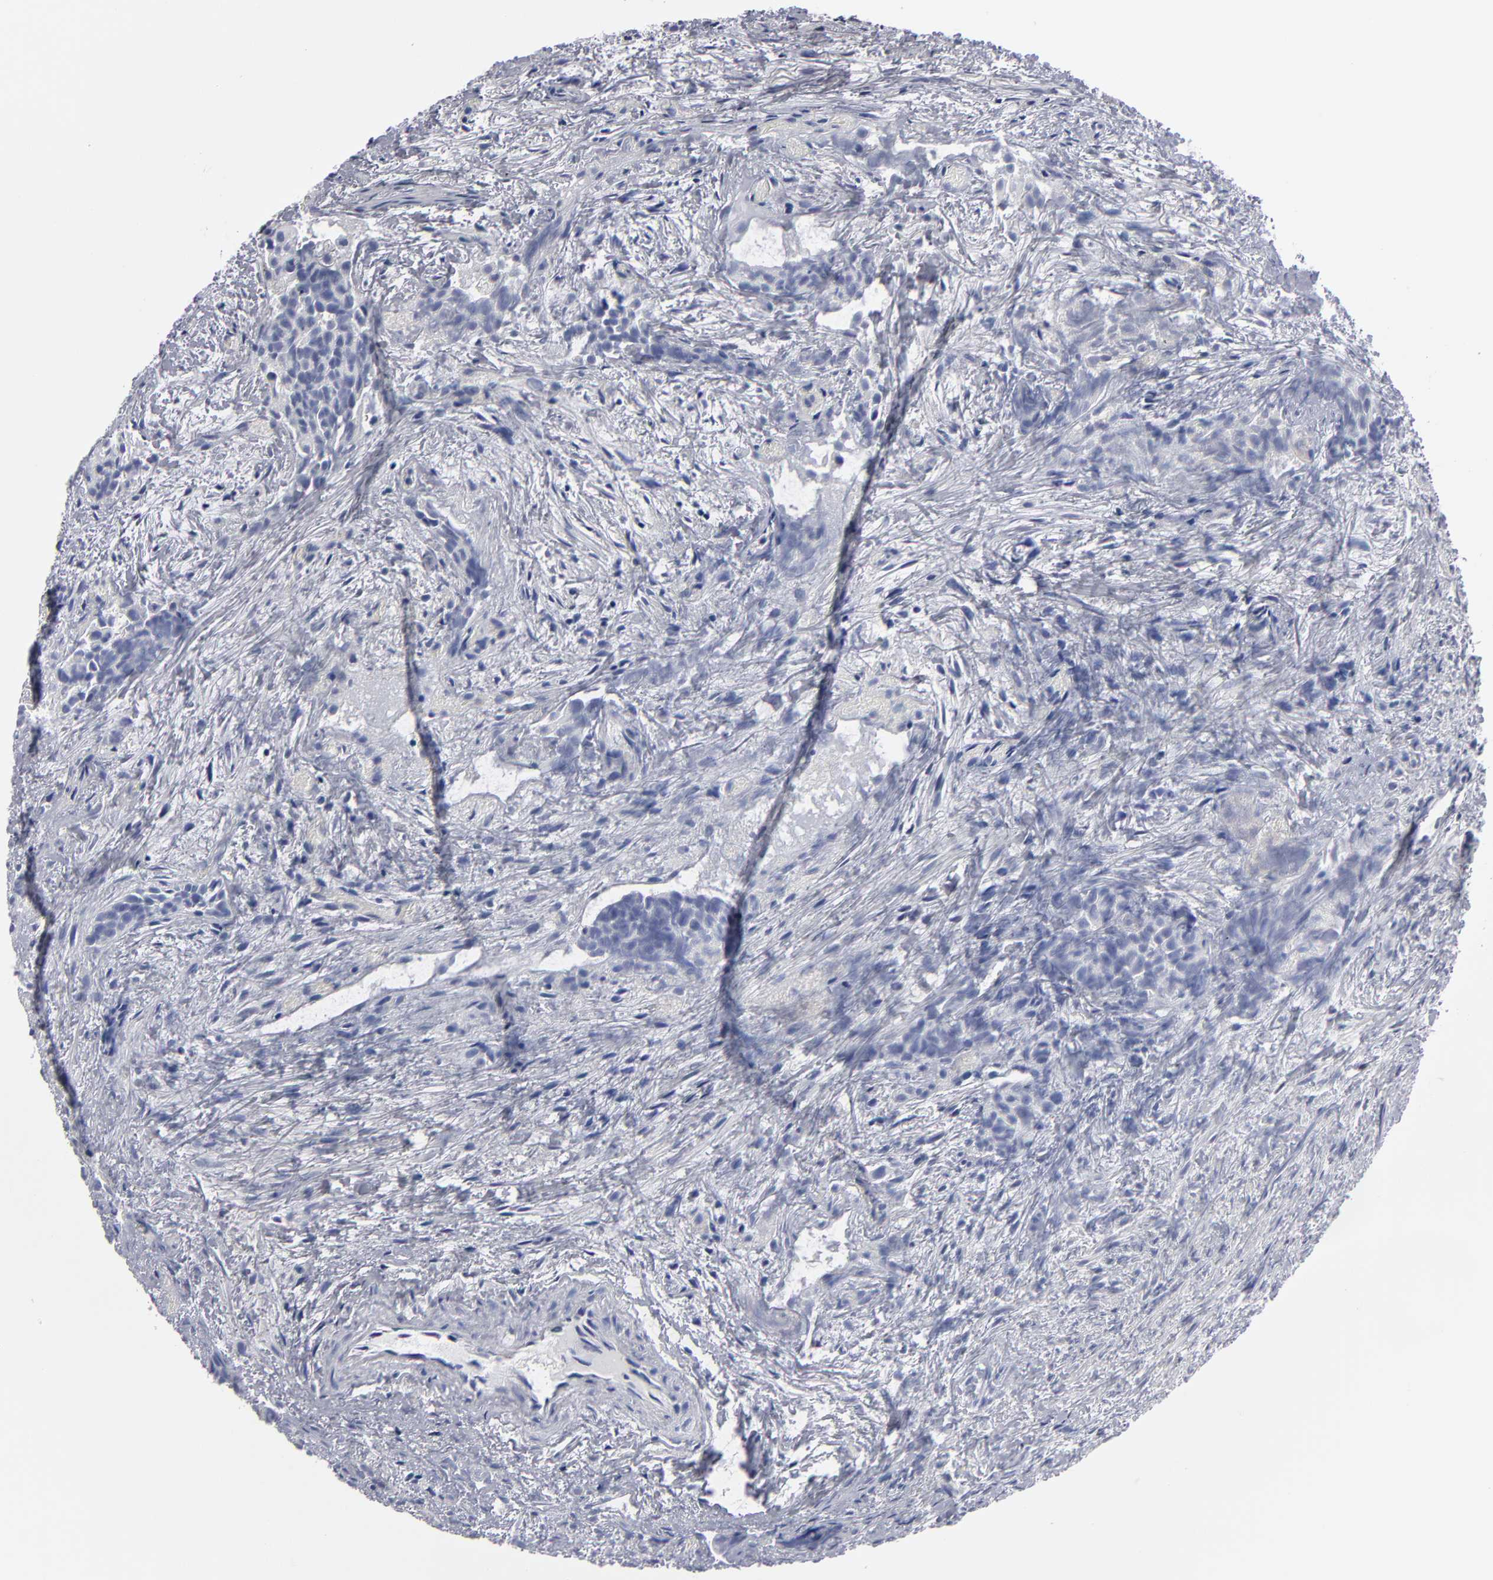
{"staining": {"intensity": "negative", "quantity": "none", "location": "none"}, "tissue": "urothelial cancer", "cell_type": "Tumor cells", "image_type": "cancer", "snomed": [{"axis": "morphology", "description": "Urothelial carcinoma, High grade"}, {"axis": "topography", "description": "Urinary bladder"}], "caption": "Immunohistochemistry photomicrograph of high-grade urothelial carcinoma stained for a protein (brown), which reveals no staining in tumor cells.", "gene": "CCDC80", "patient": {"sex": "female", "age": 78}}